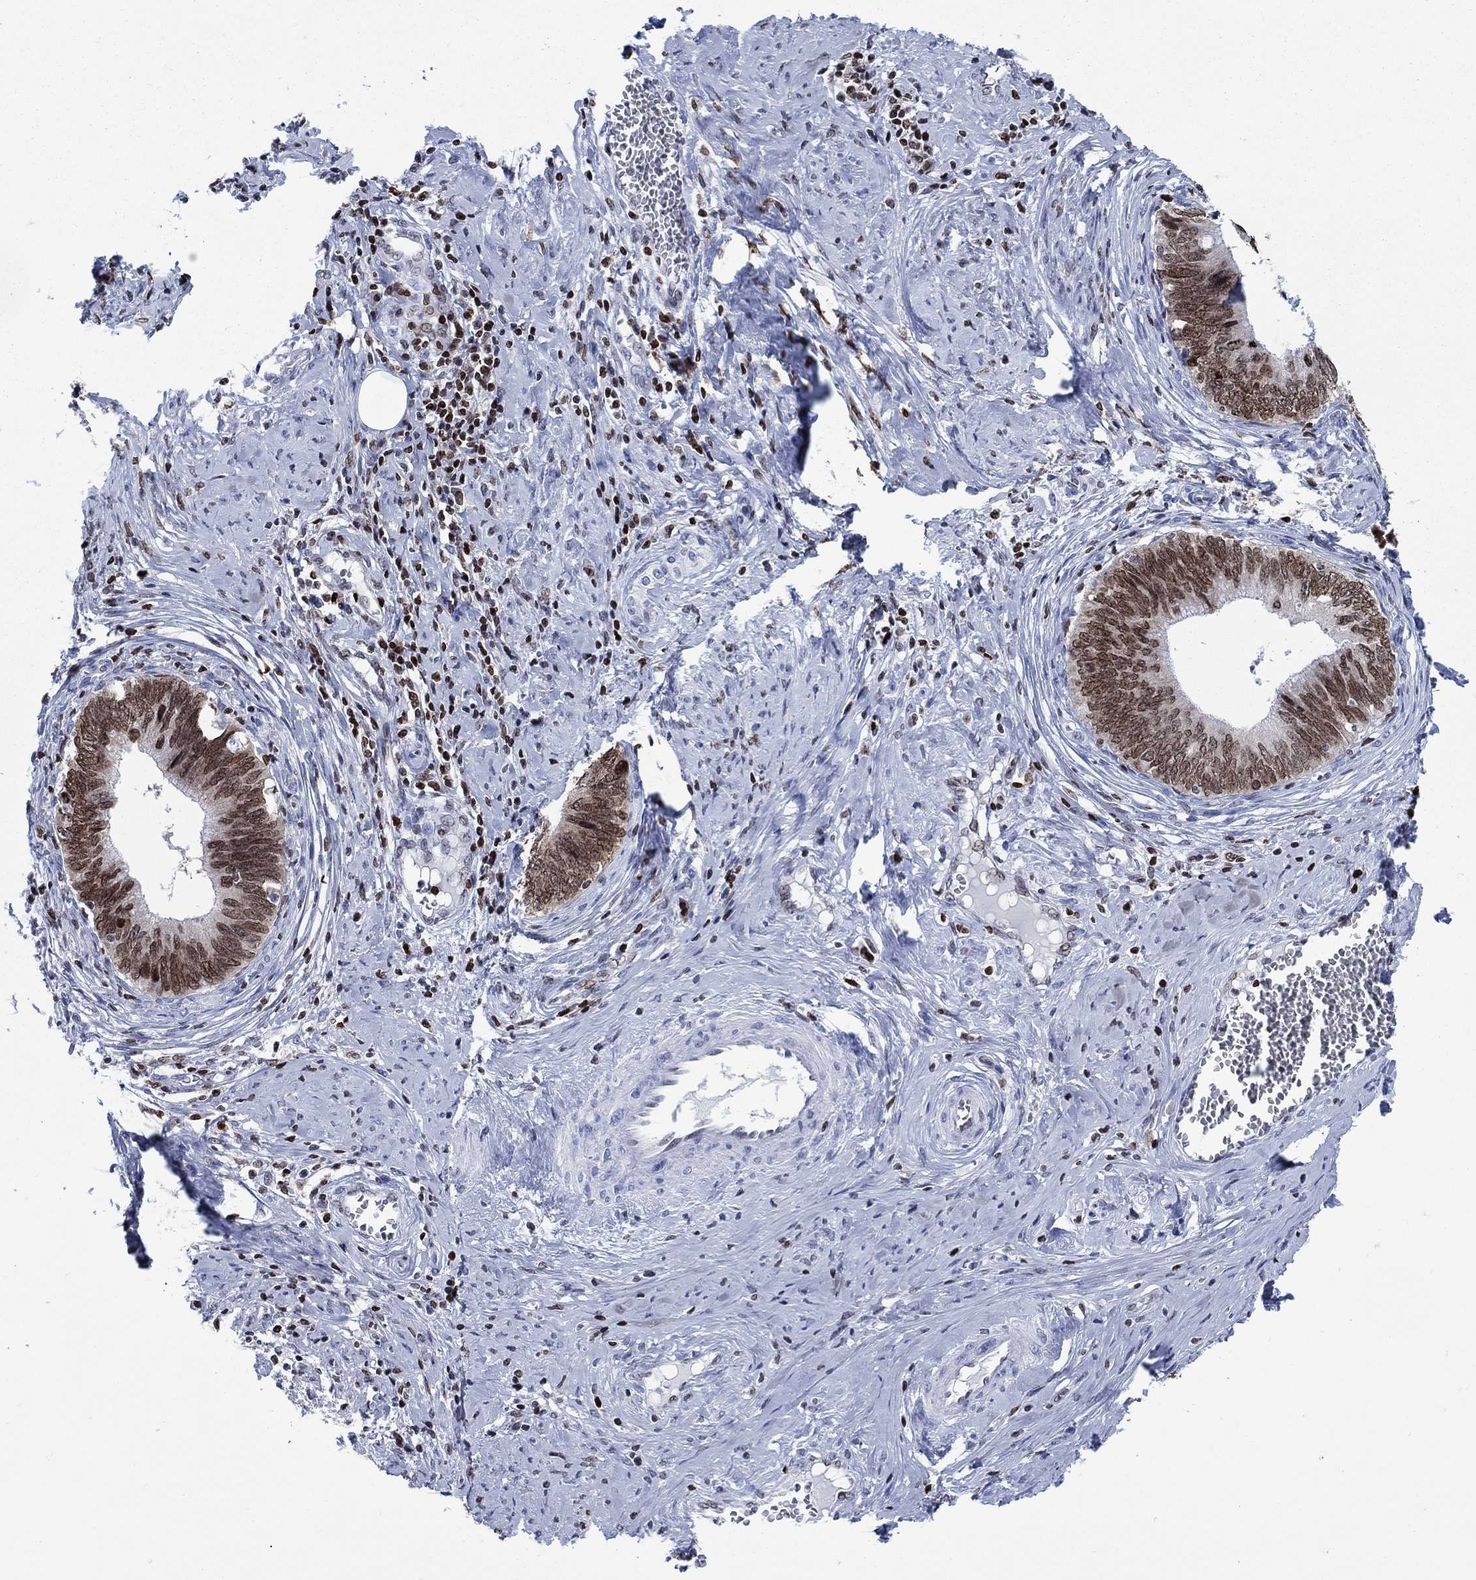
{"staining": {"intensity": "weak", "quantity": ">75%", "location": "nuclear"}, "tissue": "cervical cancer", "cell_type": "Tumor cells", "image_type": "cancer", "snomed": [{"axis": "morphology", "description": "Adenocarcinoma, NOS"}, {"axis": "topography", "description": "Cervix"}], "caption": "About >75% of tumor cells in human cervical cancer exhibit weak nuclear protein staining as visualized by brown immunohistochemical staining.", "gene": "HMGA1", "patient": {"sex": "female", "age": 42}}